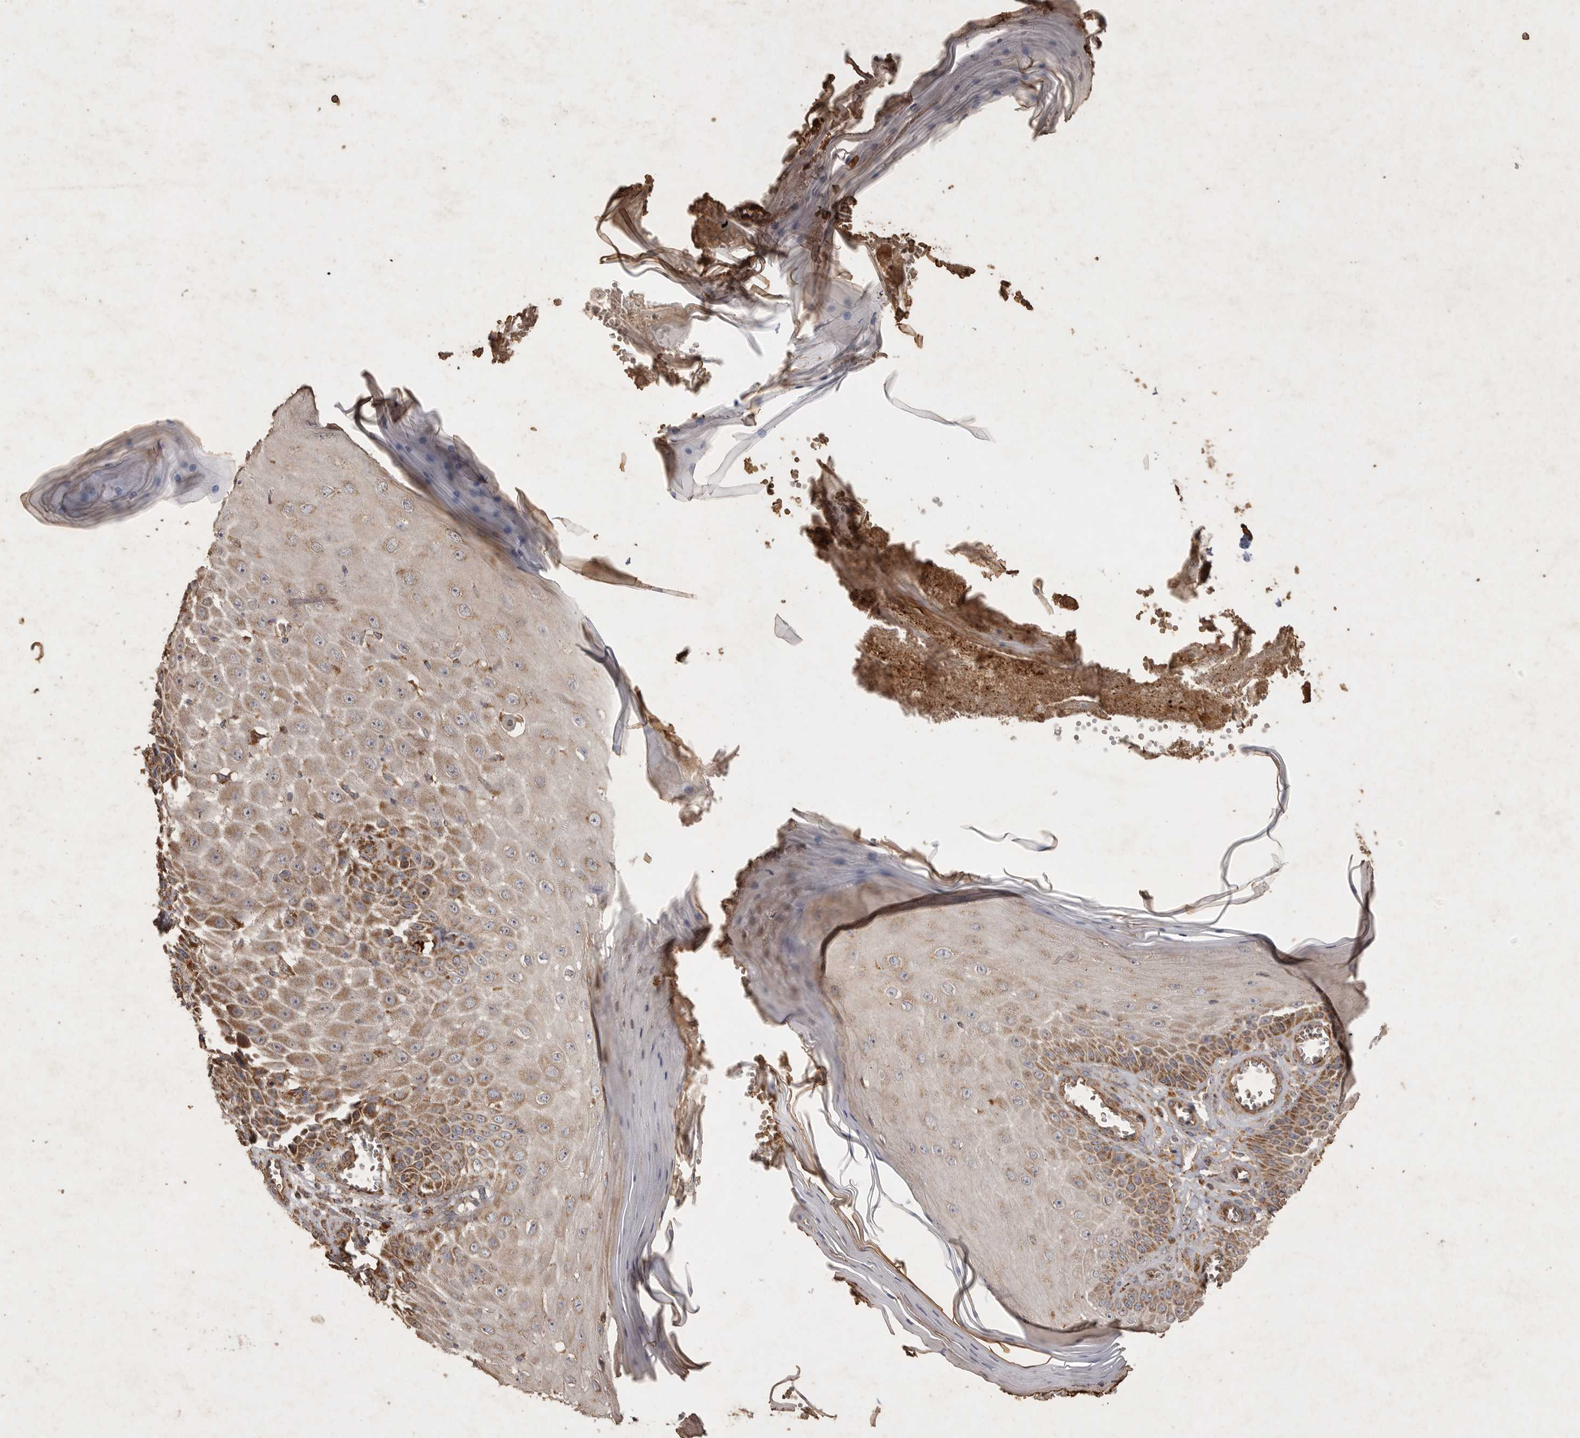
{"staining": {"intensity": "moderate", "quantity": ">75%", "location": "cytoplasmic/membranous"}, "tissue": "skin cancer", "cell_type": "Tumor cells", "image_type": "cancer", "snomed": [{"axis": "morphology", "description": "Squamous cell carcinoma, NOS"}, {"axis": "topography", "description": "Skin"}], "caption": "Immunohistochemical staining of skin cancer shows medium levels of moderate cytoplasmic/membranous positivity in about >75% of tumor cells.", "gene": "MRPL41", "patient": {"sex": "female", "age": 73}}